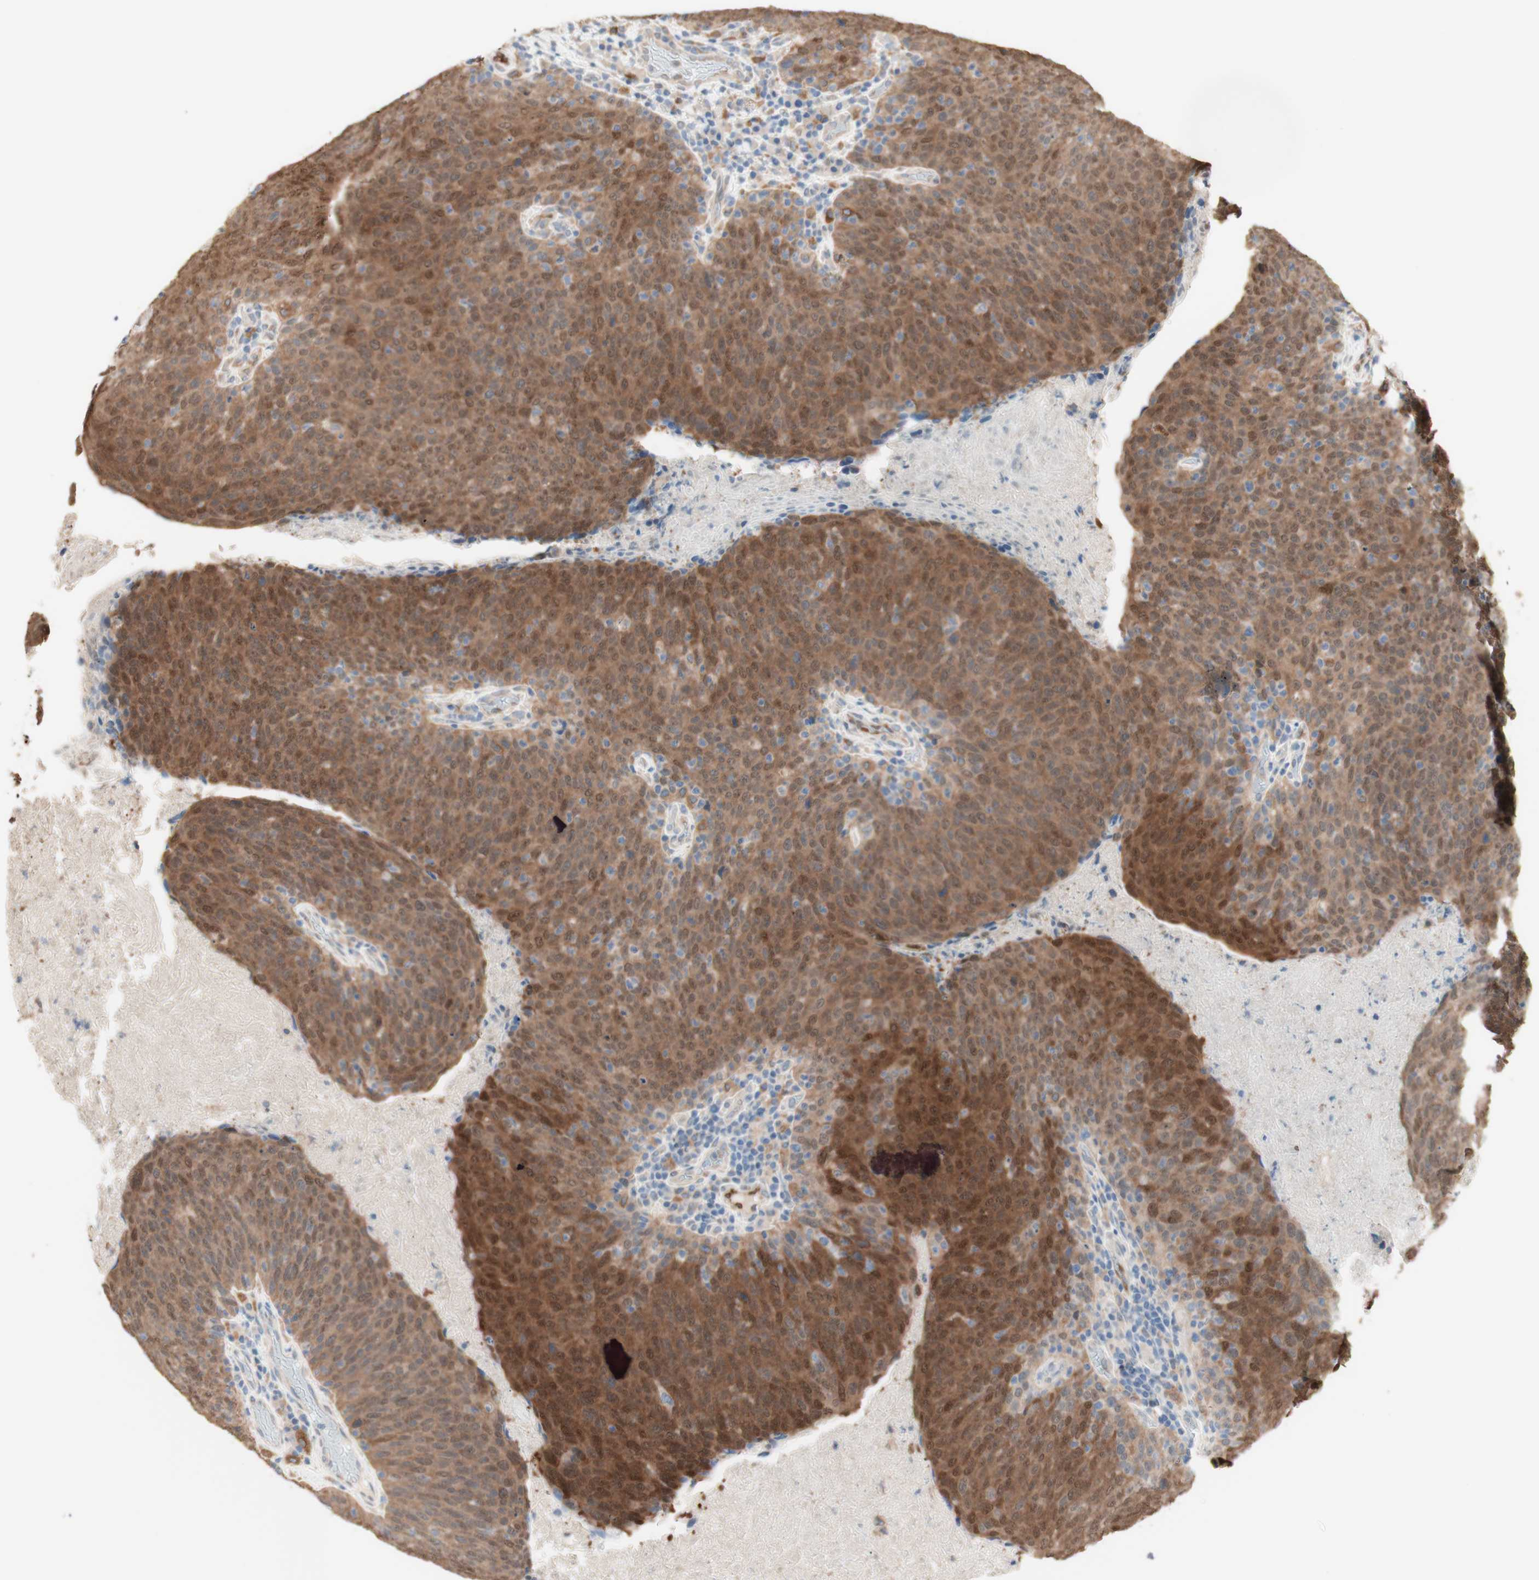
{"staining": {"intensity": "moderate", "quantity": ">75%", "location": "cytoplasmic/membranous,nuclear"}, "tissue": "head and neck cancer", "cell_type": "Tumor cells", "image_type": "cancer", "snomed": [{"axis": "morphology", "description": "Squamous cell carcinoma, NOS"}, {"axis": "morphology", "description": "Squamous cell carcinoma, metastatic, NOS"}, {"axis": "topography", "description": "Lymph node"}, {"axis": "topography", "description": "Head-Neck"}], "caption": "Immunohistochemical staining of human head and neck squamous cell carcinoma demonstrates moderate cytoplasmic/membranous and nuclear protein expression in approximately >75% of tumor cells.", "gene": "COMT", "patient": {"sex": "male", "age": 62}}